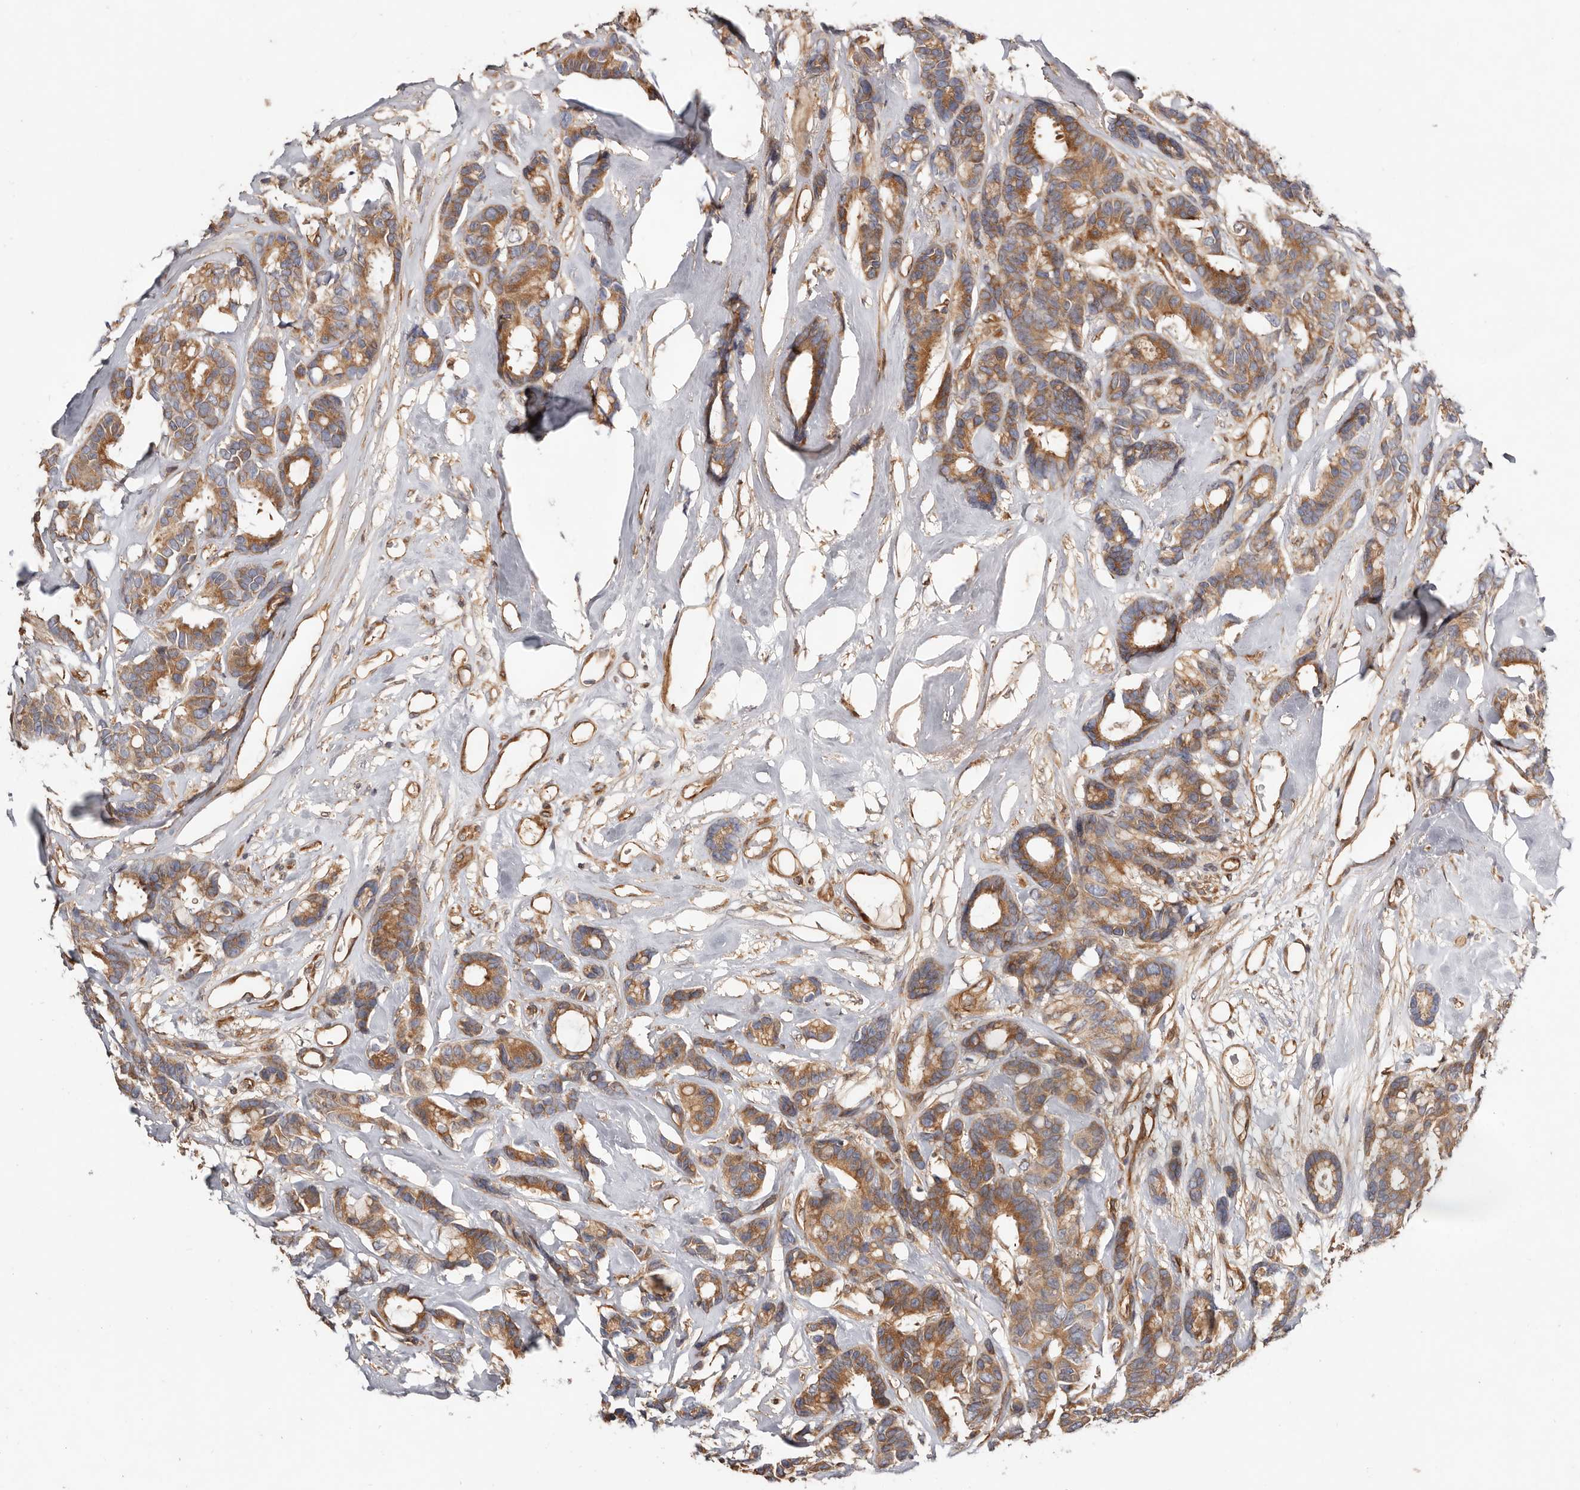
{"staining": {"intensity": "moderate", "quantity": ">75%", "location": "cytoplasmic/membranous"}, "tissue": "breast cancer", "cell_type": "Tumor cells", "image_type": "cancer", "snomed": [{"axis": "morphology", "description": "Duct carcinoma"}, {"axis": "topography", "description": "Breast"}], "caption": "Immunohistochemical staining of breast cancer (invasive ductal carcinoma) displays medium levels of moderate cytoplasmic/membranous protein staining in about >75% of tumor cells.", "gene": "MACF1", "patient": {"sex": "female", "age": 87}}